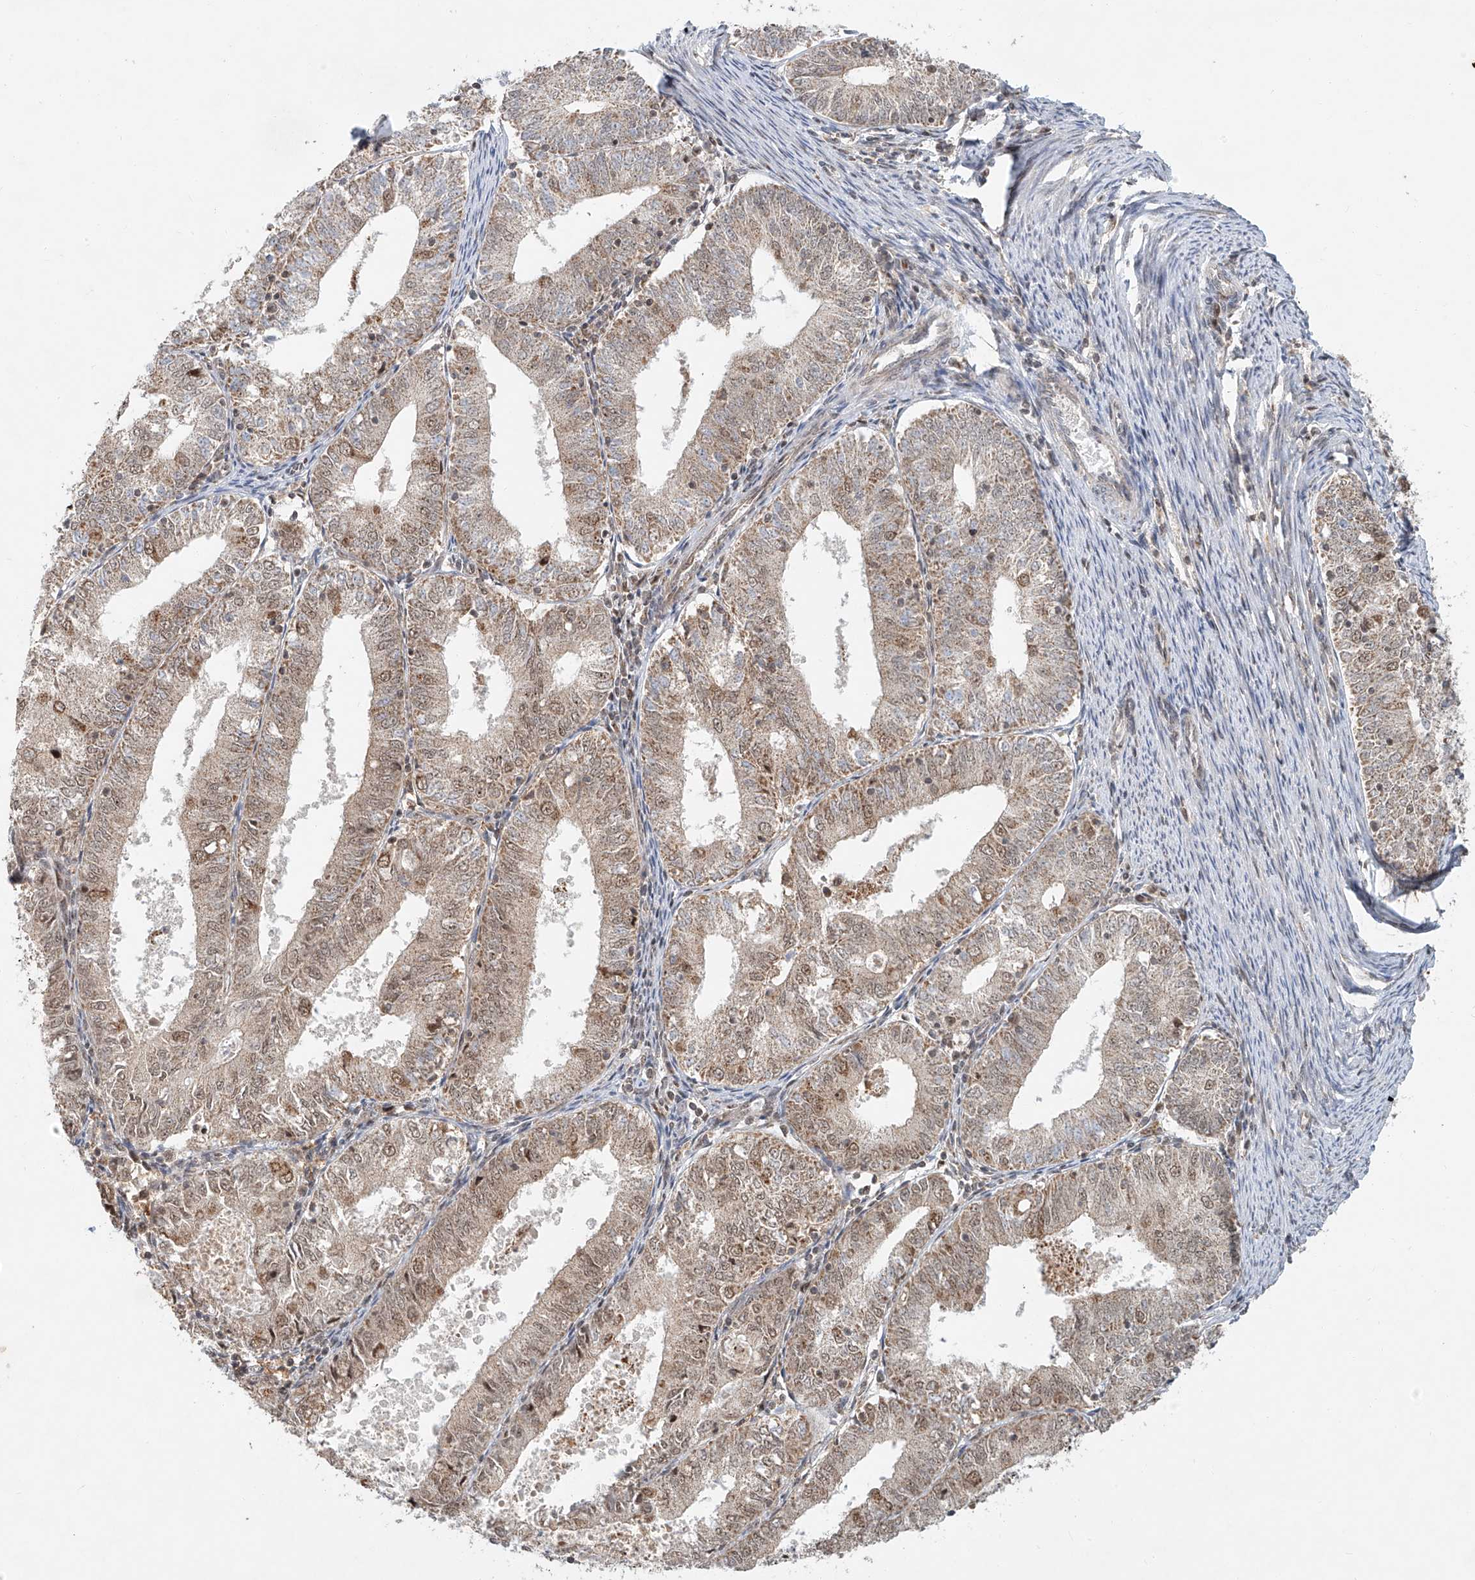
{"staining": {"intensity": "weak", "quantity": "25%-75%", "location": "cytoplasmic/membranous,nuclear"}, "tissue": "endometrial cancer", "cell_type": "Tumor cells", "image_type": "cancer", "snomed": [{"axis": "morphology", "description": "Adenocarcinoma, NOS"}, {"axis": "topography", "description": "Endometrium"}], "caption": "Endometrial cancer (adenocarcinoma) stained with immunohistochemistry reveals weak cytoplasmic/membranous and nuclear staining in approximately 25%-75% of tumor cells.", "gene": "SYTL3", "patient": {"sex": "female", "age": 57}}